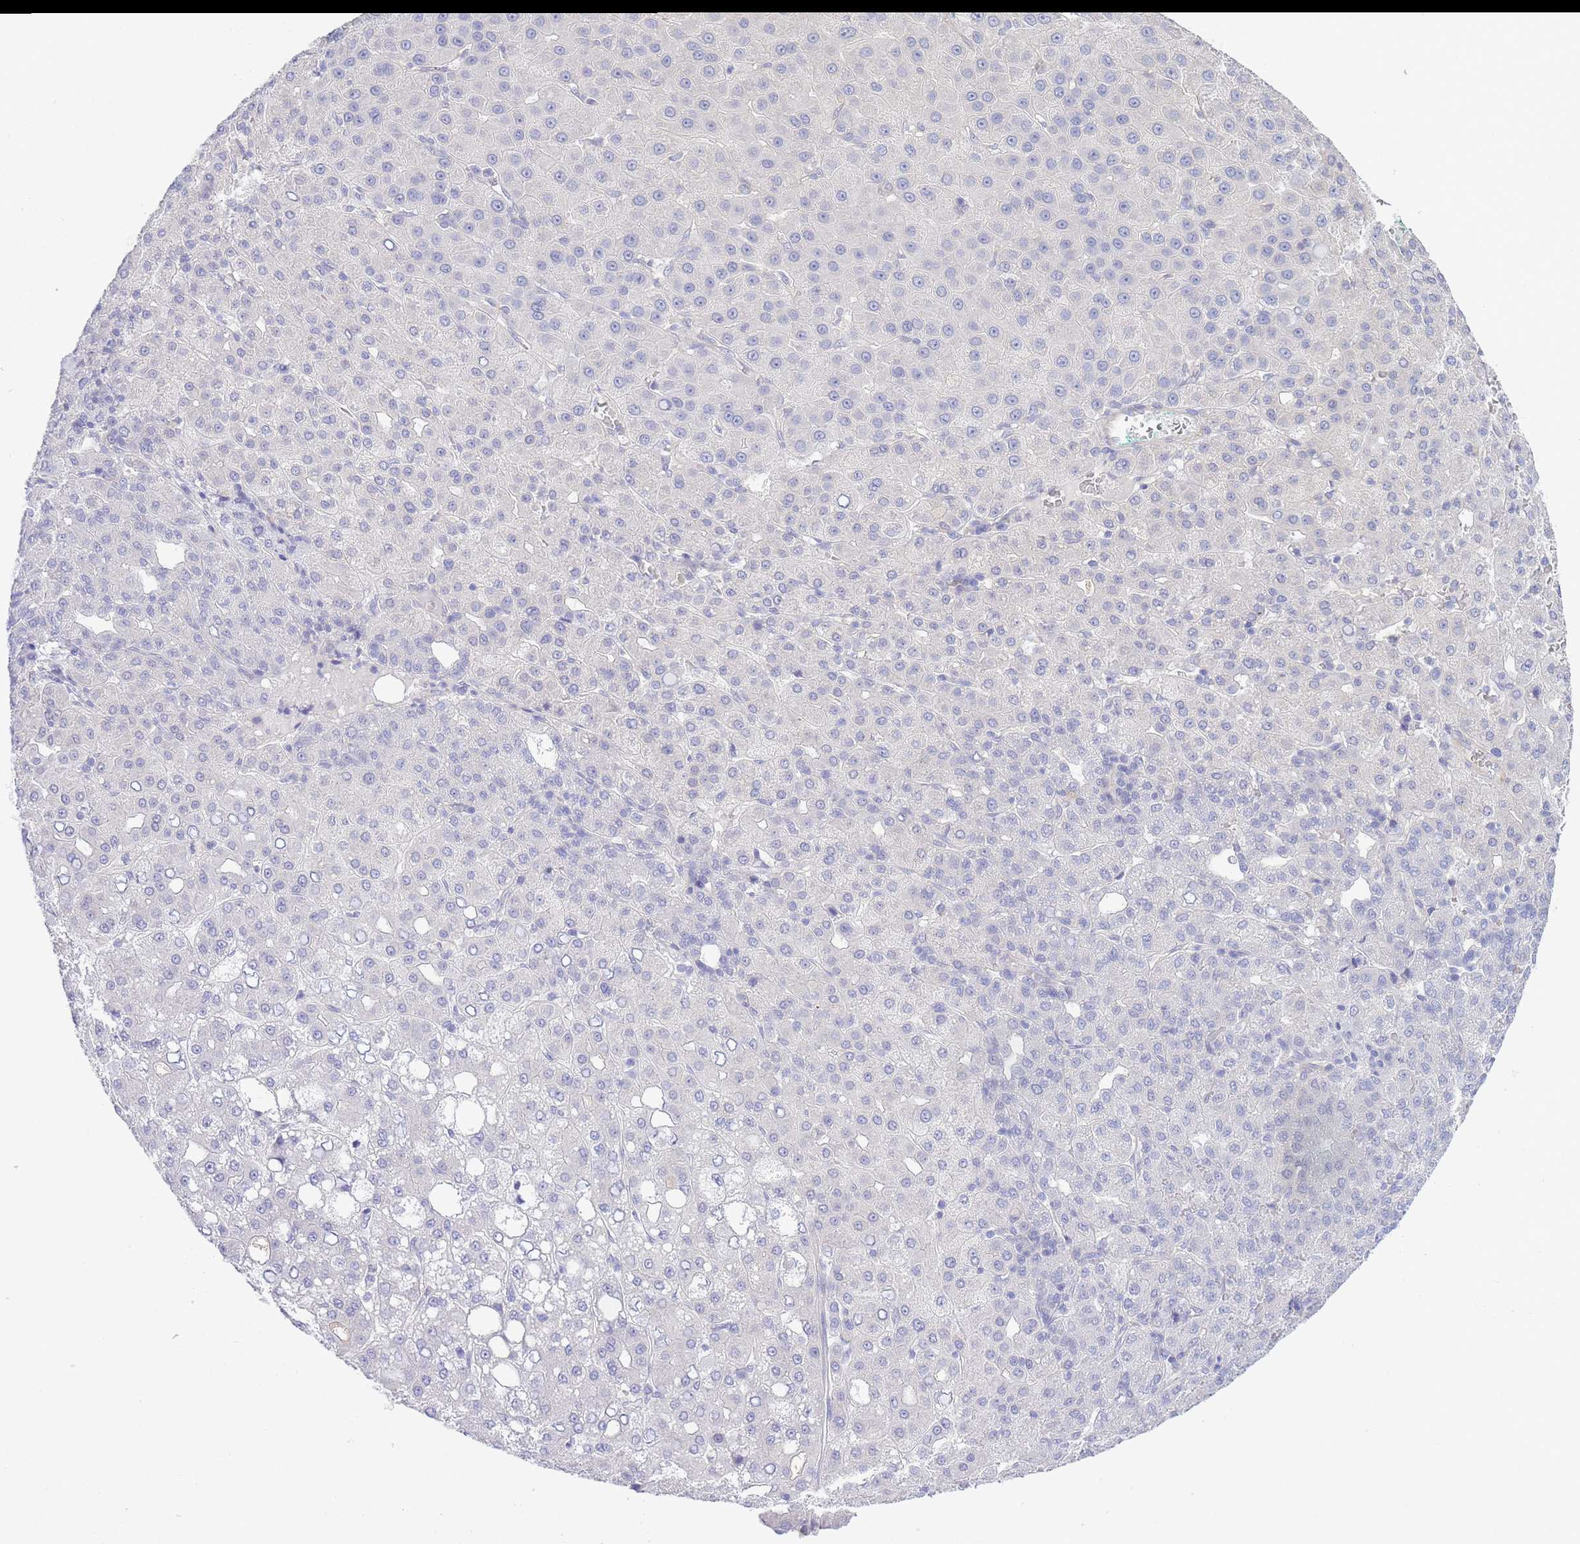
{"staining": {"intensity": "negative", "quantity": "none", "location": "none"}, "tissue": "liver cancer", "cell_type": "Tumor cells", "image_type": "cancer", "snomed": [{"axis": "morphology", "description": "Carcinoma, Hepatocellular, NOS"}, {"axis": "topography", "description": "Liver"}], "caption": "The photomicrograph shows no significant expression in tumor cells of liver cancer (hepatocellular carcinoma).", "gene": "SUGT1", "patient": {"sex": "male", "age": 65}}